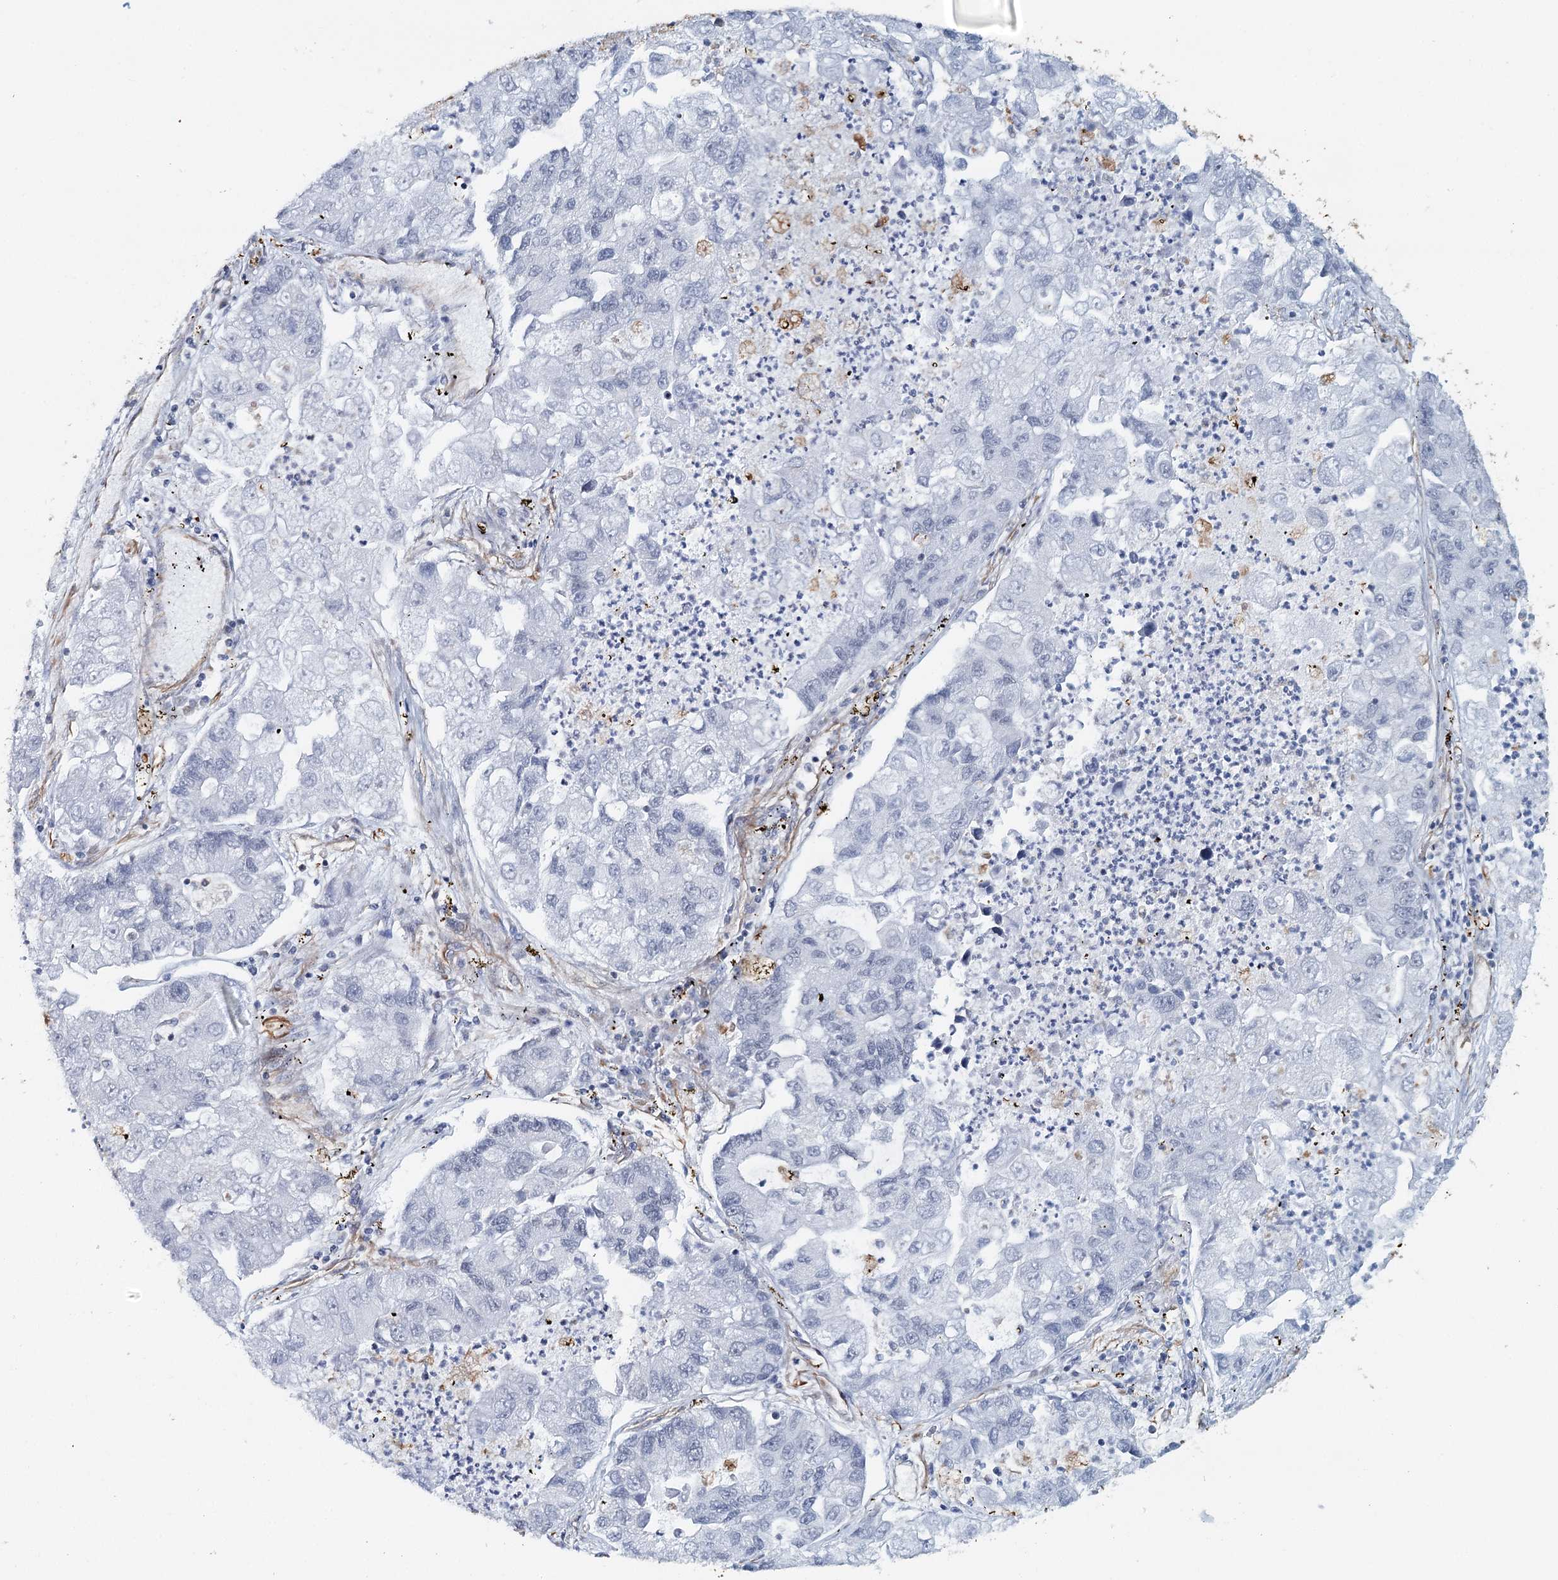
{"staining": {"intensity": "negative", "quantity": "none", "location": "none"}, "tissue": "lung cancer", "cell_type": "Tumor cells", "image_type": "cancer", "snomed": [{"axis": "morphology", "description": "Adenocarcinoma, NOS"}, {"axis": "topography", "description": "Lung"}], "caption": "An immunohistochemistry histopathology image of lung adenocarcinoma is shown. There is no staining in tumor cells of lung adenocarcinoma.", "gene": "SYNPO", "patient": {"sex": "female", "age": 51}}